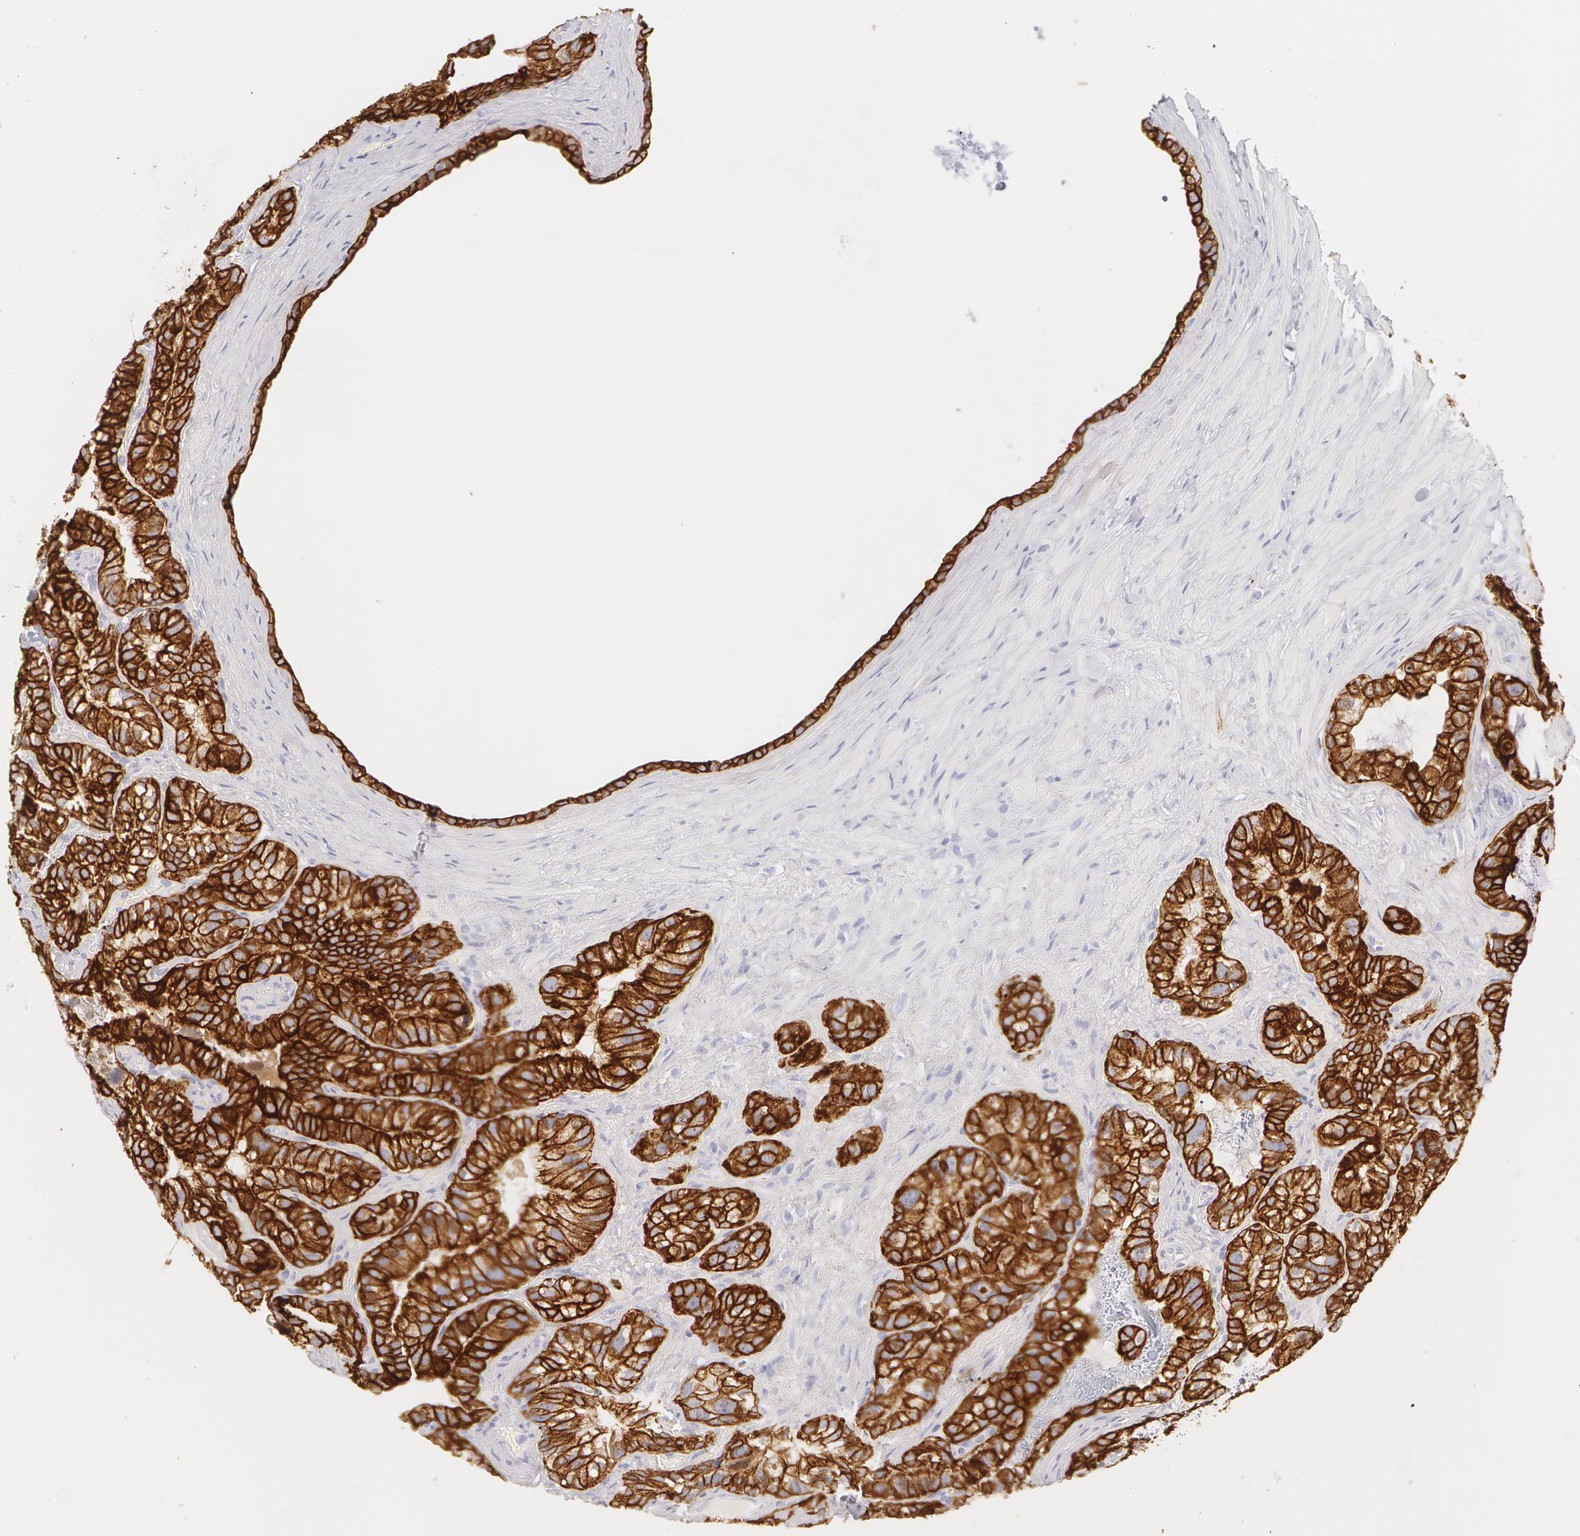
{"staining": {"intensity": "strong", "quantity": ">75%", "location": "cytoplasmic/membranous"}, "tissue": "seminal vesicle", "cell_type": "Glandular cells", "image_type": "normal", "snomed": [{"axis": "morphology", "description": "Normal tissue, NOS"}, {"axis": "topography", "description": "Seminal veicle"}], "caption": "Glandular cells exhibit high levels of strong cytoplasmic/membranous staining in about >75% of cells in benign human seminal vesicle.", "gene": "KRT8", "patient": {"sex": "male", "age": 63}}